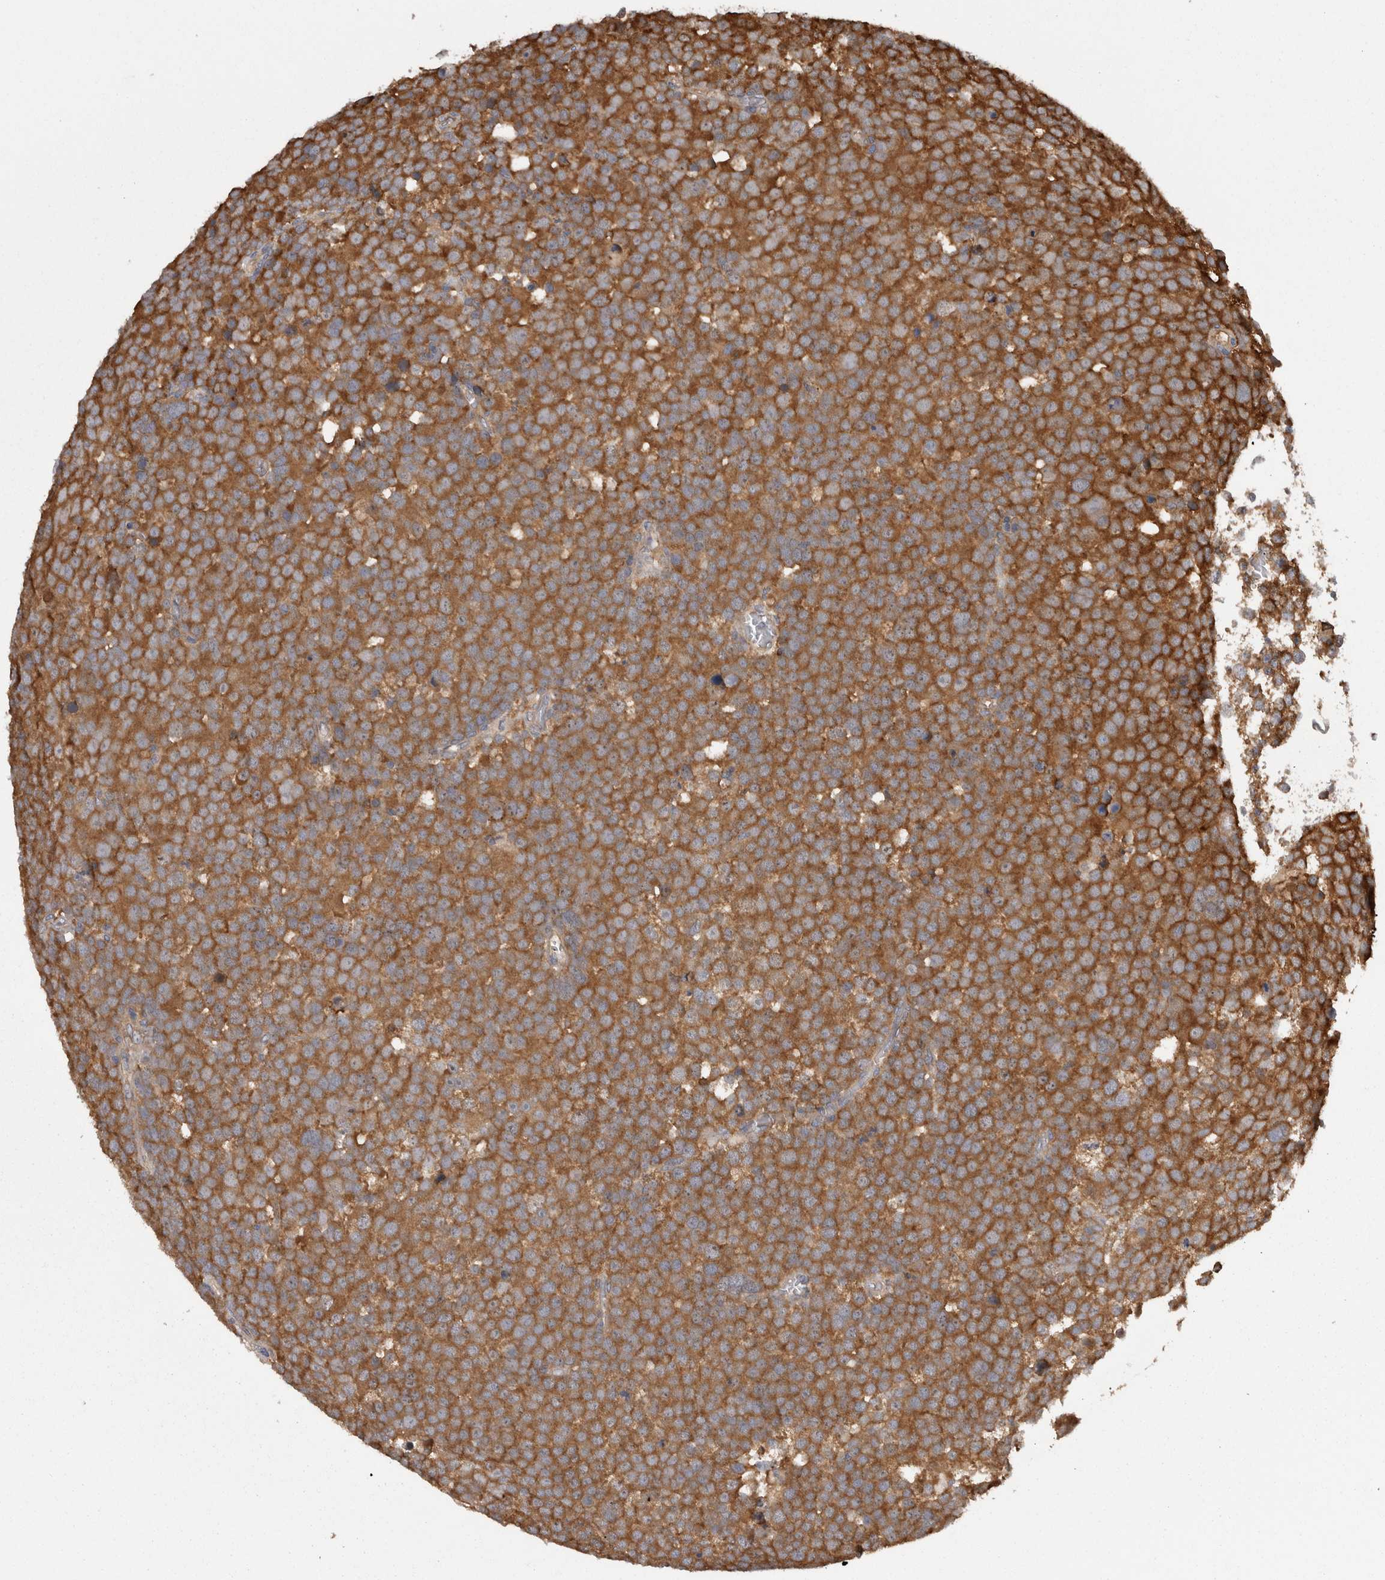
{"staining": {"intensity": "strong", "quantity": ">75%", "location": "cytoplasmic/membranous"}, "tissue": "testis cancer", "cell_type": "Tumor cells", "image_type": "cancer", "snomed": [{"axis": "morphology", "description": "Seminoma, NOS"}, {"axis": "topography", "description": "Testis"}], "caption": "Tumor cells reveal high levels of strong cytoplasmic/membranous expression in about >75% of cells in testis seminoma.", "gene": "SMCR8", "patient": {"sex": "male", "age": 71}}